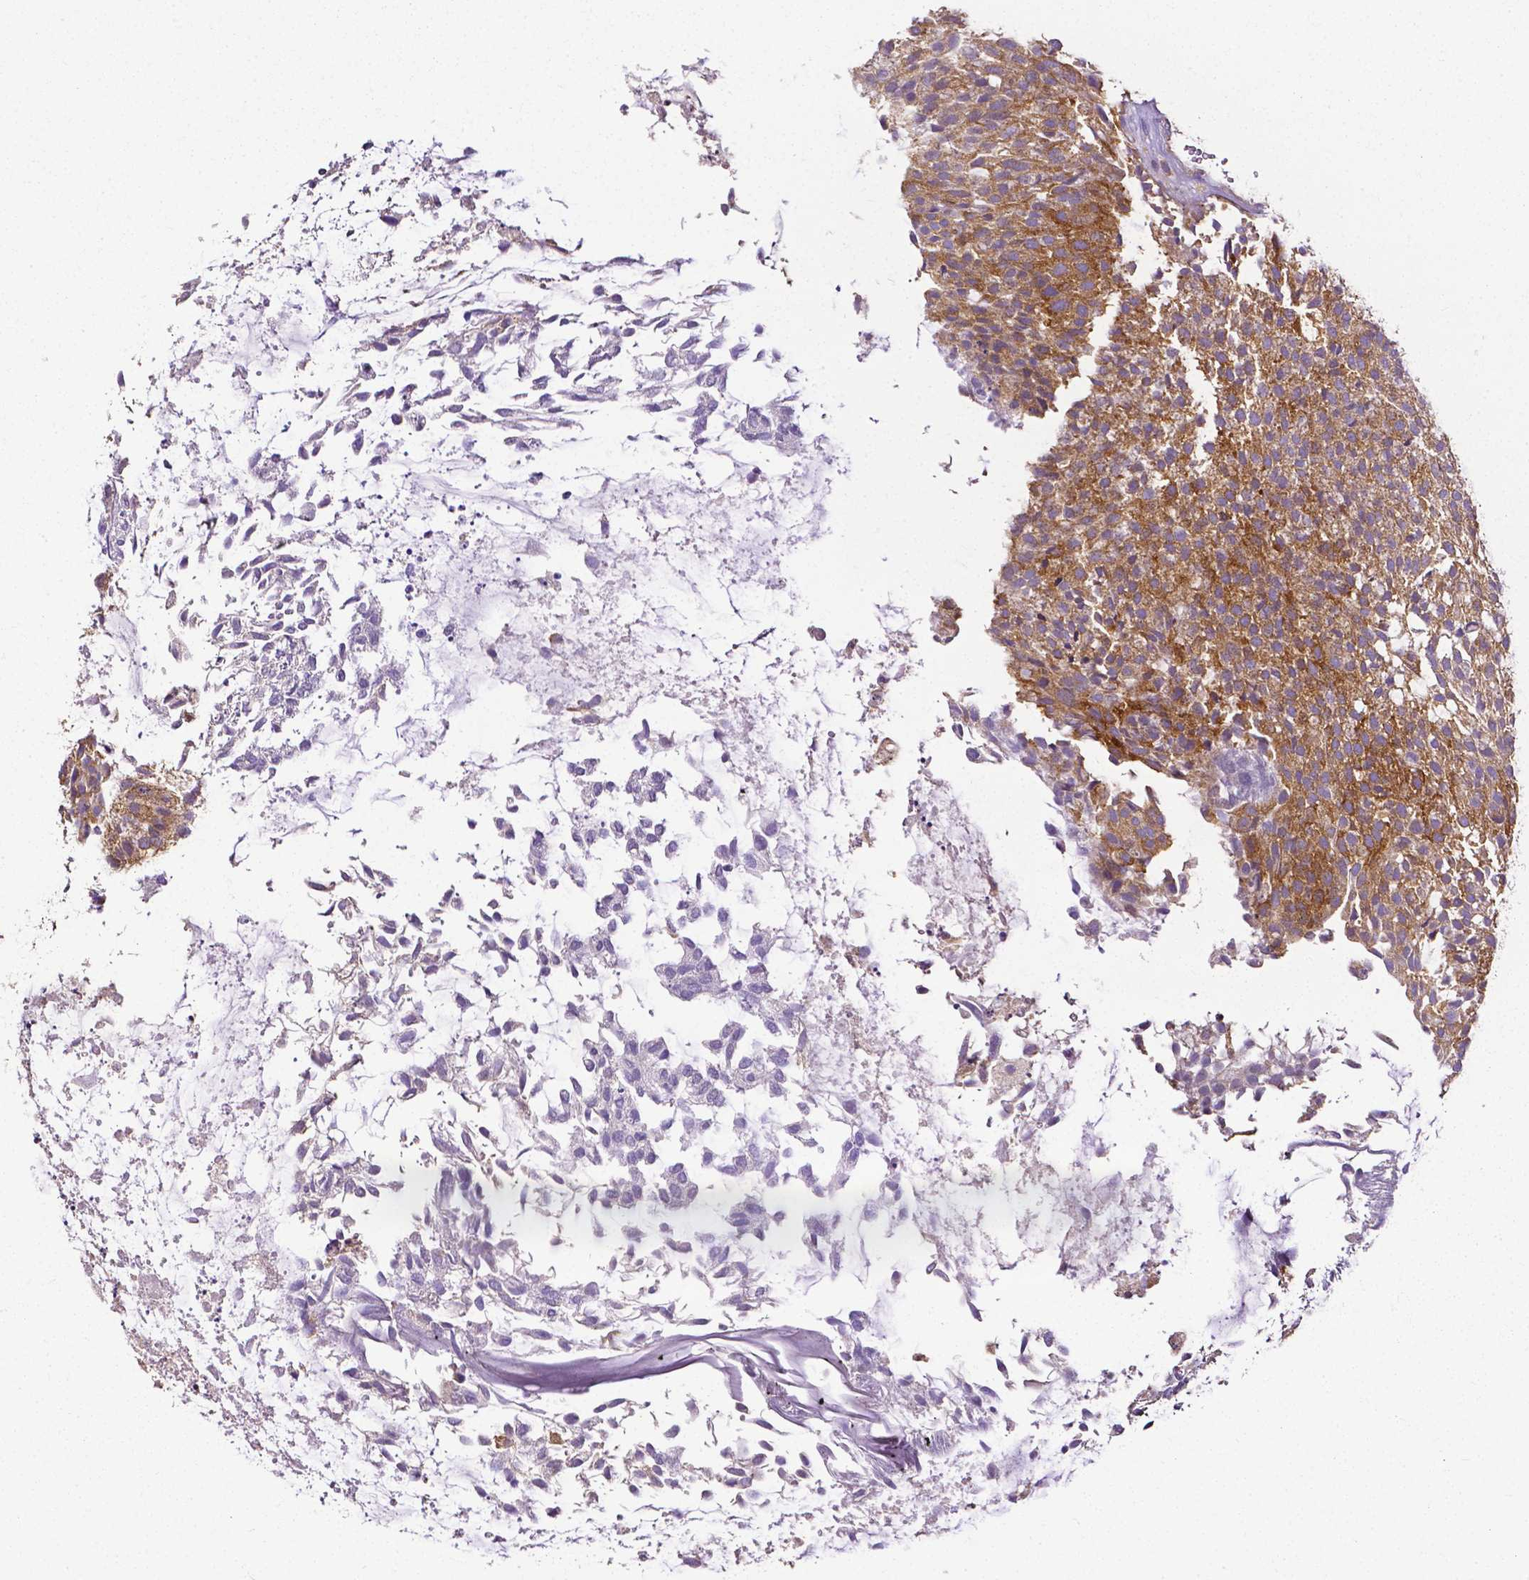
{"staining": {"intensity": "strong", "quantity": ">75%", "location": "cytoplasmic/membranous"}, "tissue": "urothelial cancer", "cell_type": "Tumor cells", "image_type": "cancer", "snomed": [{"axis": "morphology", "description": "Urothelial carcinoma, NOS"}, {"axis": "topography", "description": "Urinary bladder"}], "caption": "Immunohistochemistry image of transitional cell carcinoma stained for a protein (brown), which exhibits high levels of strong cytoplasmic/membranous staining in about >75% of tumor cells.", "gene": "DICER1", "patient": {"sex": "male", "age": 84}}